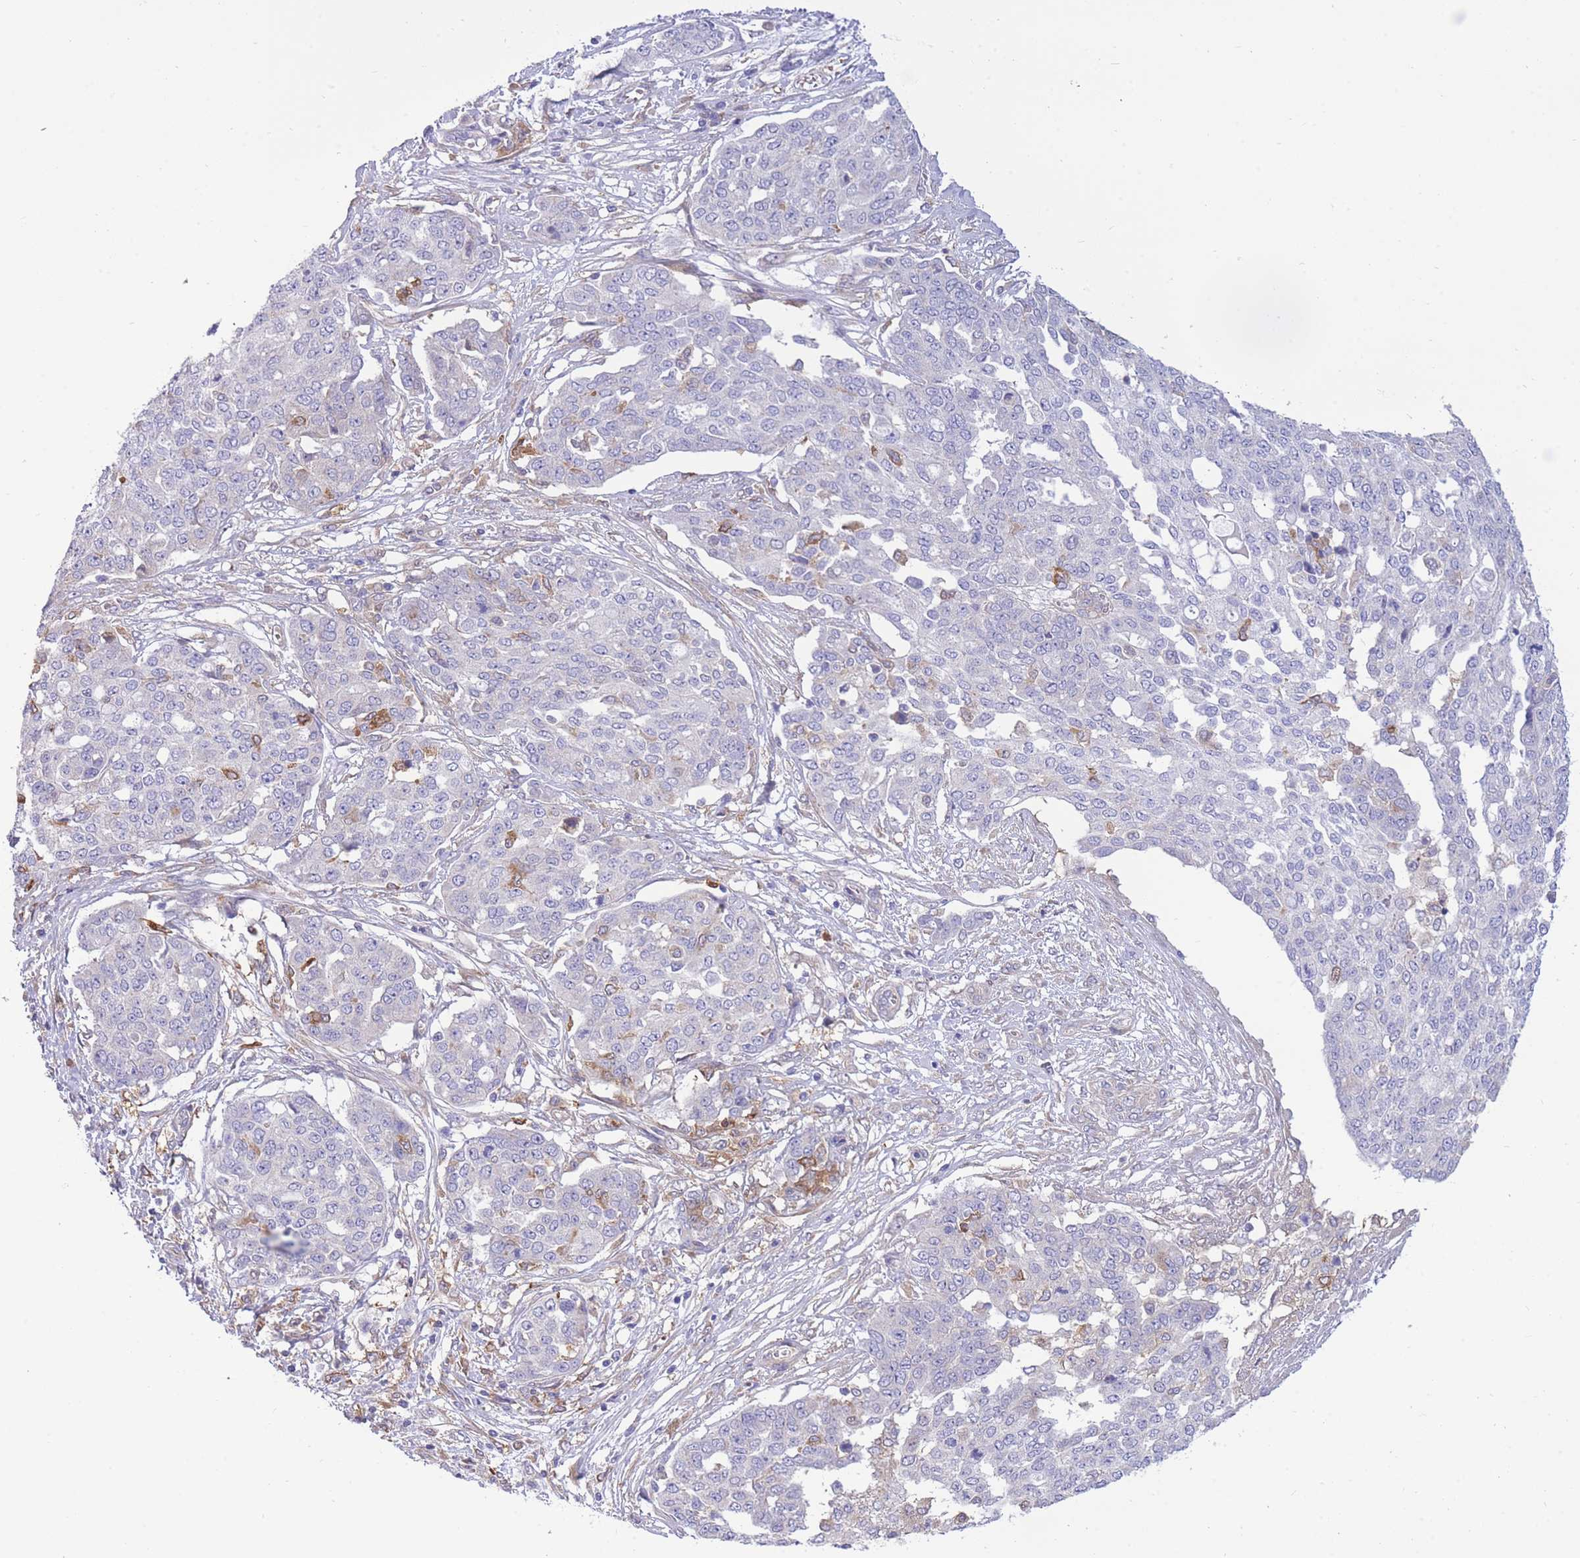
{"staining": {"intensity": "moderate", "quantity": "<25%", "location": "cytoplasmic/membranous"}, "tissue": "ovarian cancer", "cell_type": "Tumor cells", "image_type": "cancer", "snomed": [{"axis": "morphology", "description": "Cystadenocarcinoma, serous, NOS"}, {"axis": "topography", "description": "Soft tissue"}, {"axis": "topography", "description": "Ovary"}], "caption": "The immunohistochemical stain labels moderate cytoplasmic/membranous staining in tumor cells of ovarian cancer tissue.", "gene": "NAMPT", "patient": {"sex": "female", "age": 57}}